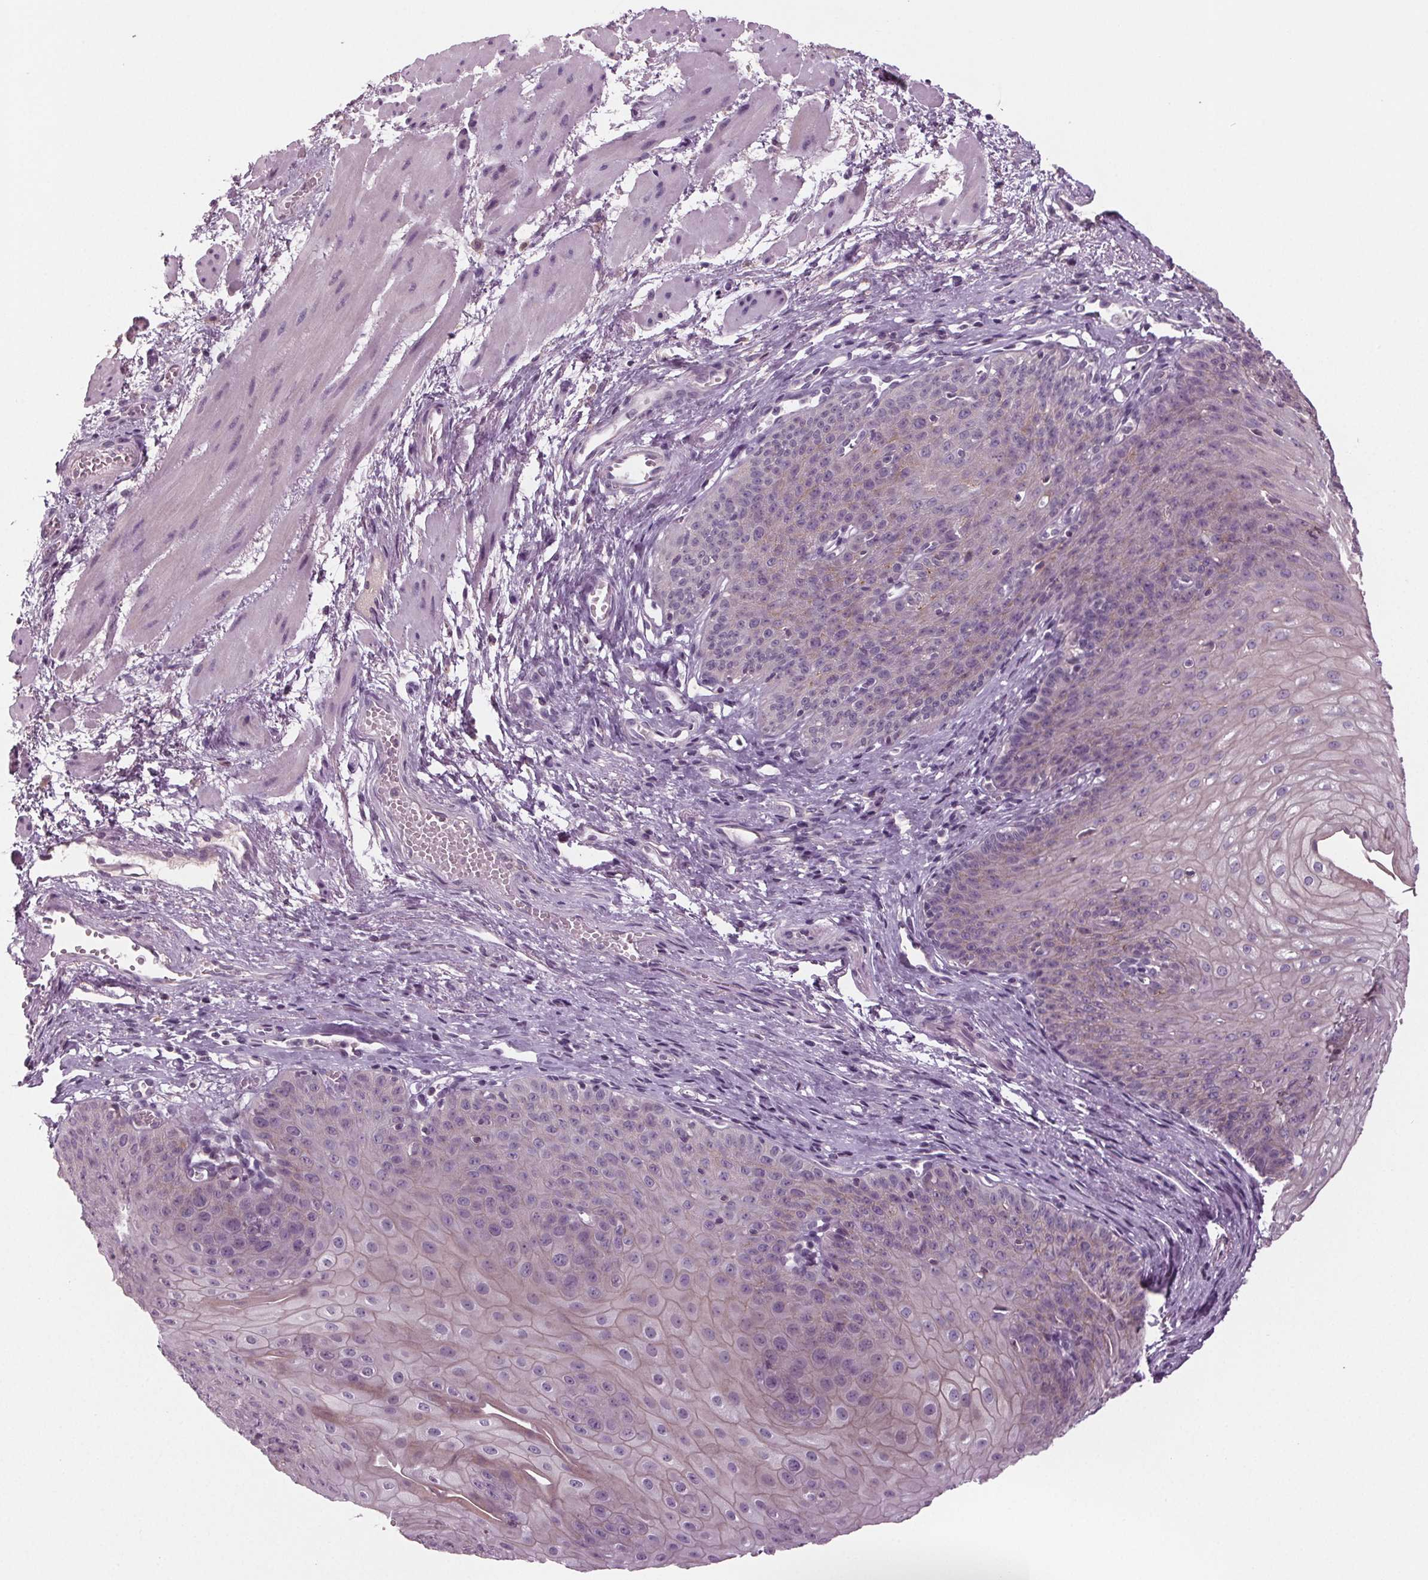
{"staining": {"intensity": "negative", "quantity": "none", "location": "none"}, "tissue": "esophagus", "cell_type": "Squamous epithelial cells", "image_type": "normal", "snomed": [{"axis": "morphology", "description": "Normal tissue, NOS"}, {"axis": "topography", "description": "Esophagus"}], "caption": "Image shows no protein positivity in squamous epithelial cells of benign esophagus.", "gene": "BHLHE22", "patient": {"sex": "male", "age": 71}}